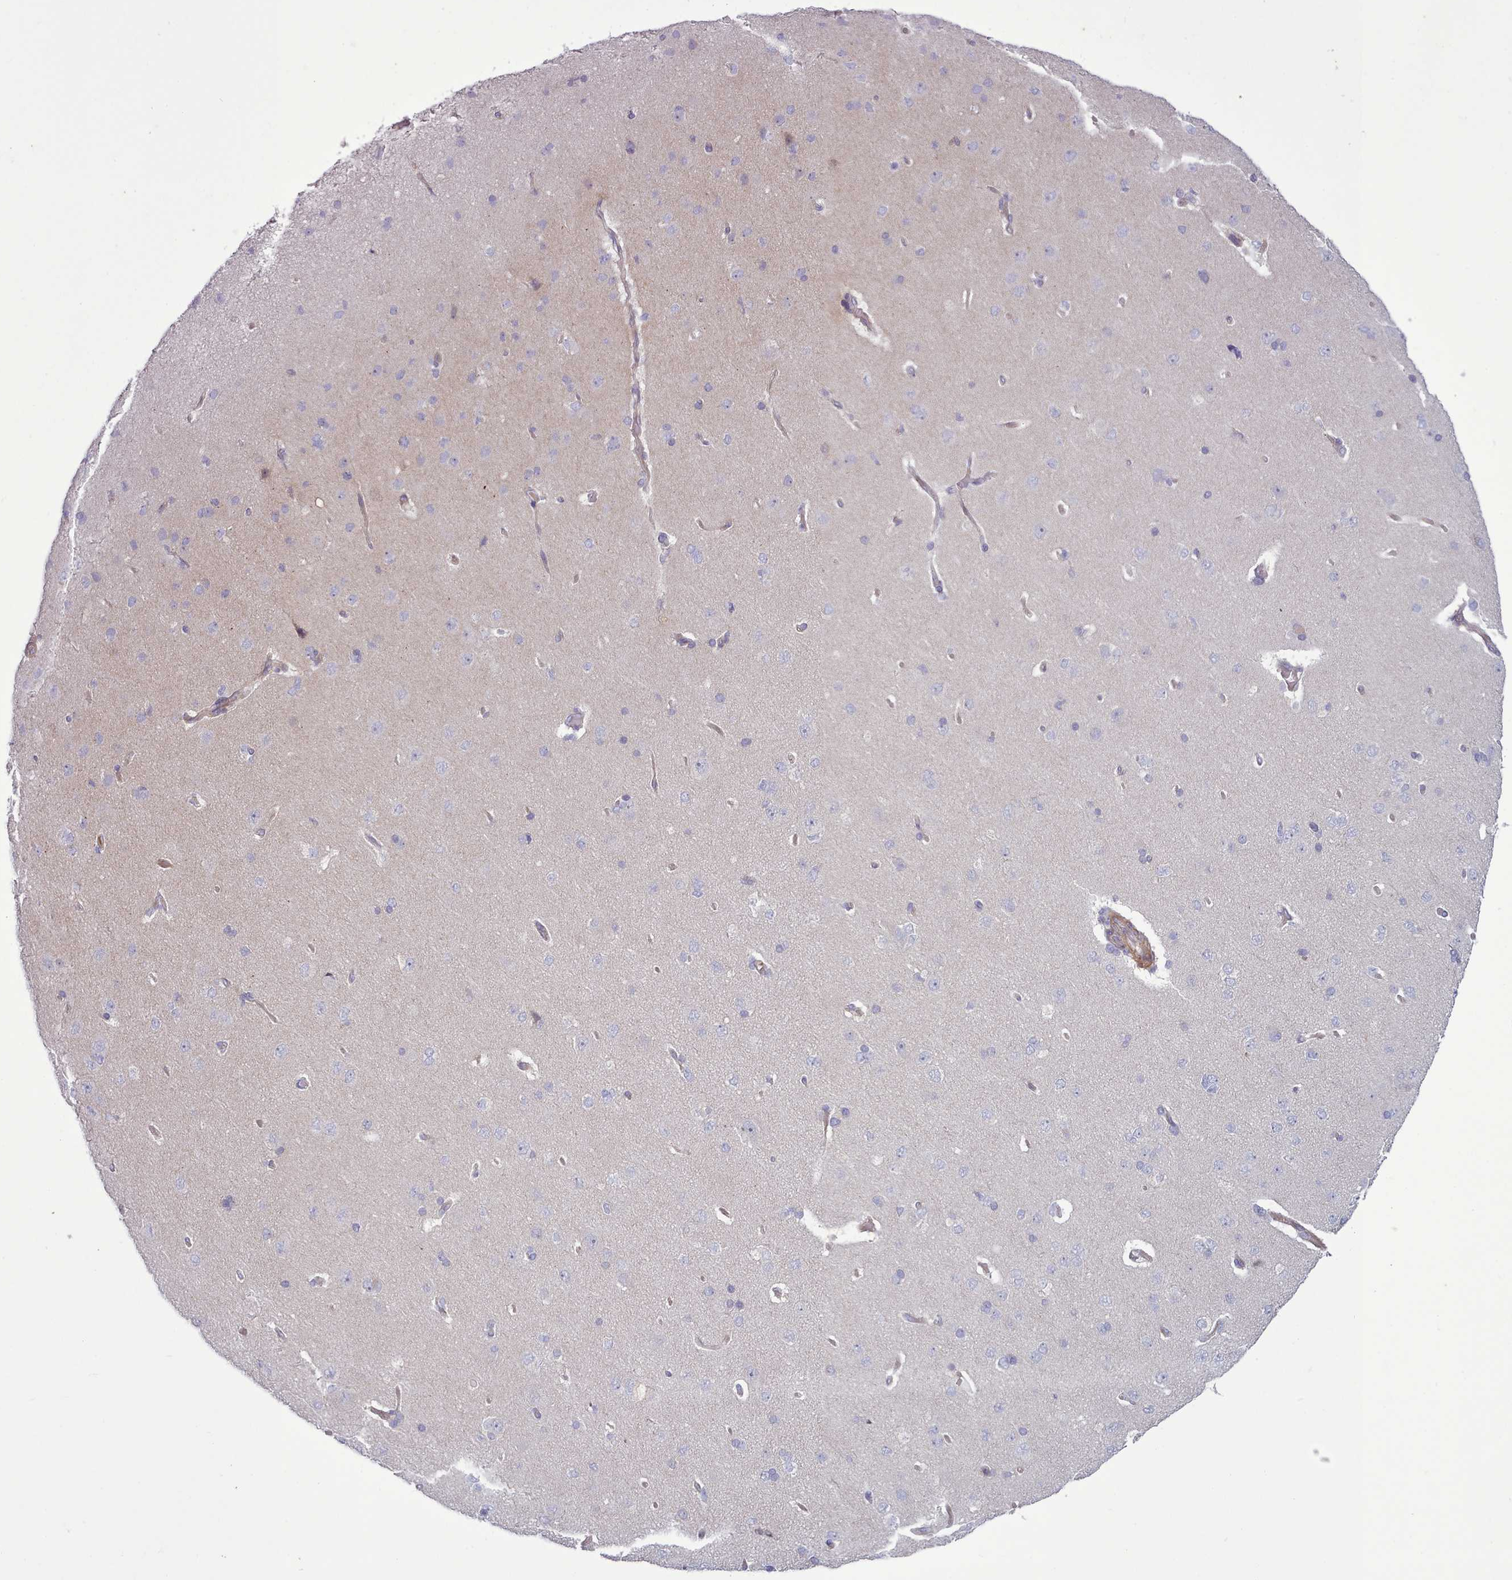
{"staining": {"intensity": "moderate", "quantity": "<25%", "location": "cytoplasmic/membranous"}, "tissue": "cerebral cortex", "cell_type": "Endothelial cells", "image_type": "normal", "snomed": [{"axis": "morphology", "description": "Normal tissue, NOS"}, {"axis": "topography", "description": "Cerebral cortex"}], "caption": "Unremarkable cerebral cortex displays moderate cytoplasmic/membranous expression in approximately <25% of endothelial cells, visualized by immunohistochemistry.", "gene": "TENT4B", "patient": {"sex": "male", "age": 62}}